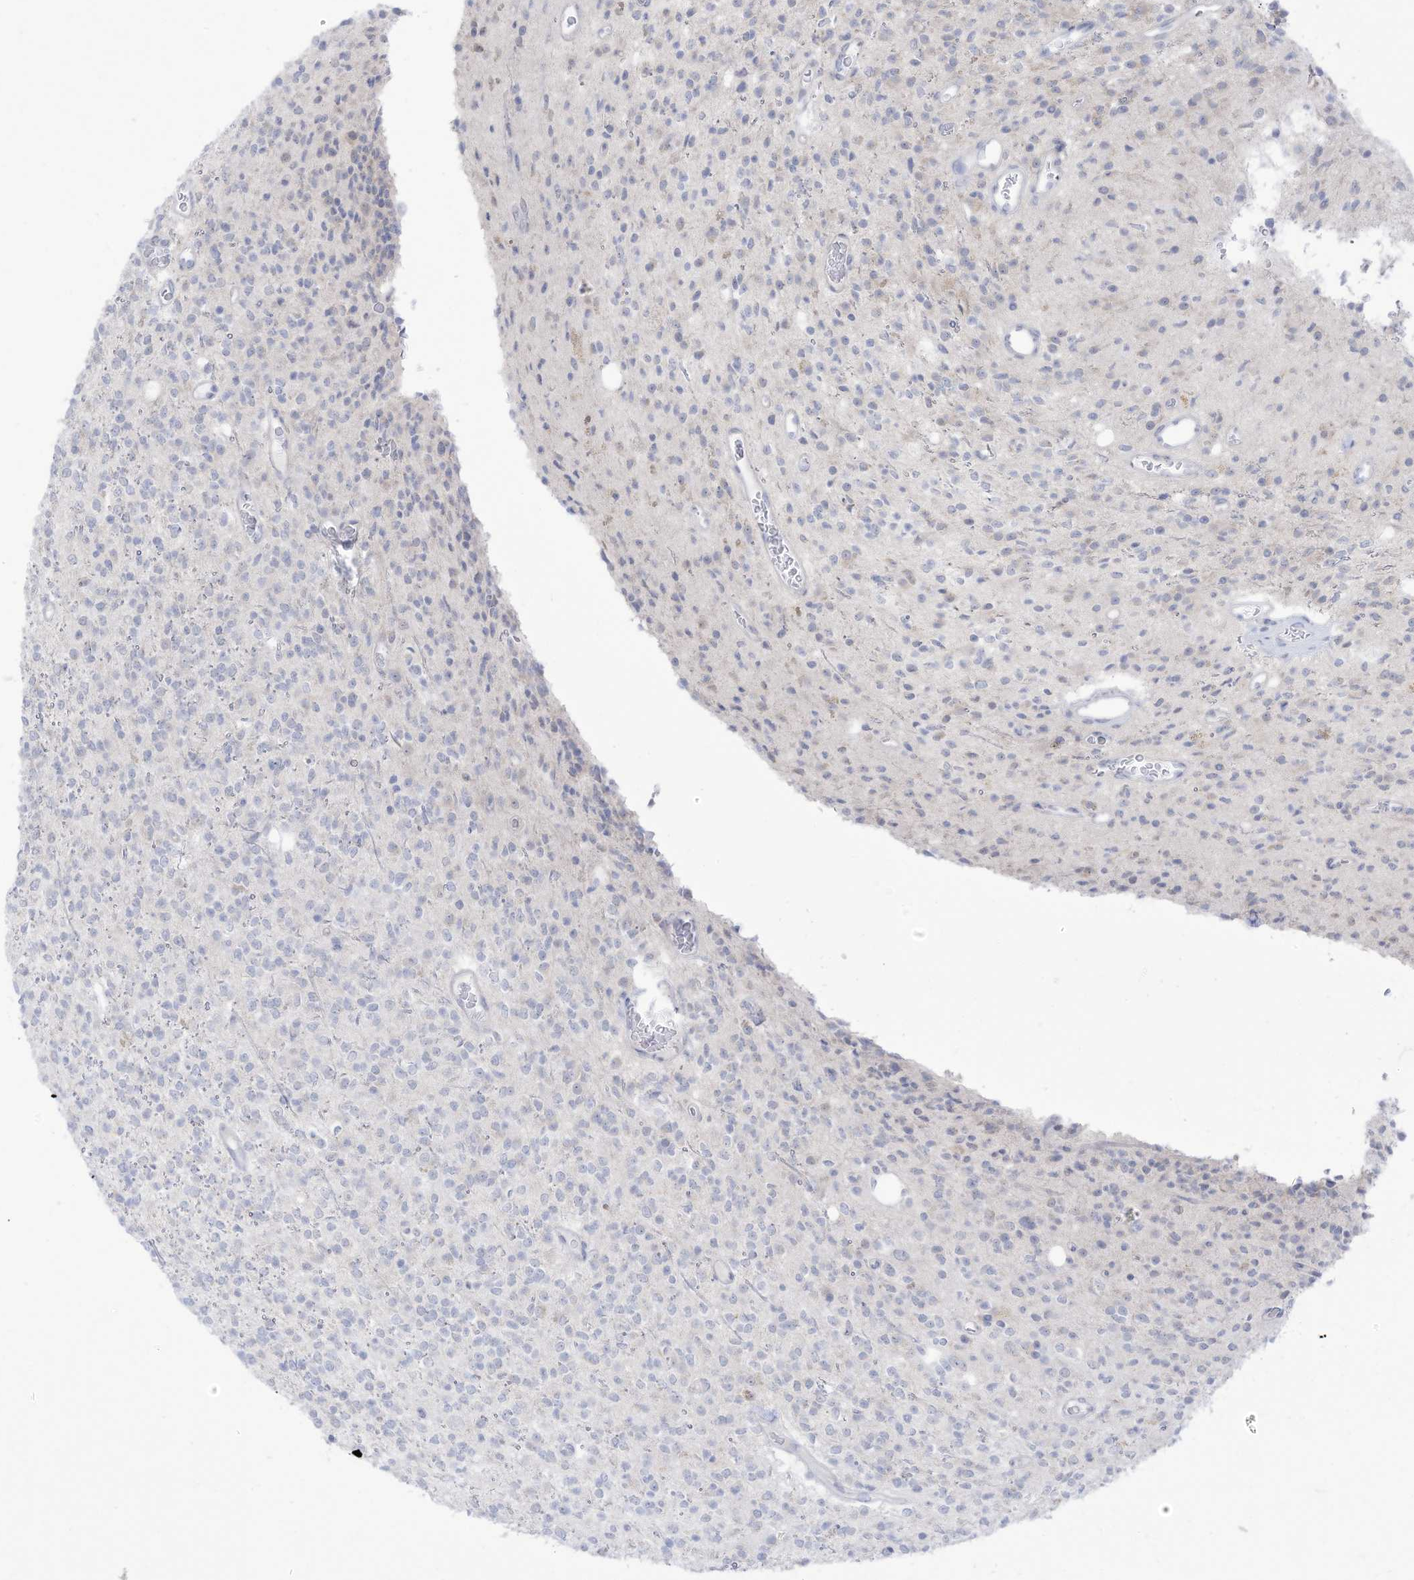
{"staining": {"intensity": "negative", "quantity": "none", "location": "none"}, "tissue": "glioma", "cell_type": "Tumor cells", "image_type": "cancer", "snomed": [{"axis": "morphology", "description": "Glioma, malignant, High grade"}, {"axis": "topography", "description": "Brain"}], "caption": "DAB immunohistochemical staining of glioma demonstrates no significant positivity in tumor cells. (DAB (3,3'-diaminobenzidine) immunohistochemistry, high magnification).", "gene": "OGT", "patient": {"sex": "male", "age": 34}}